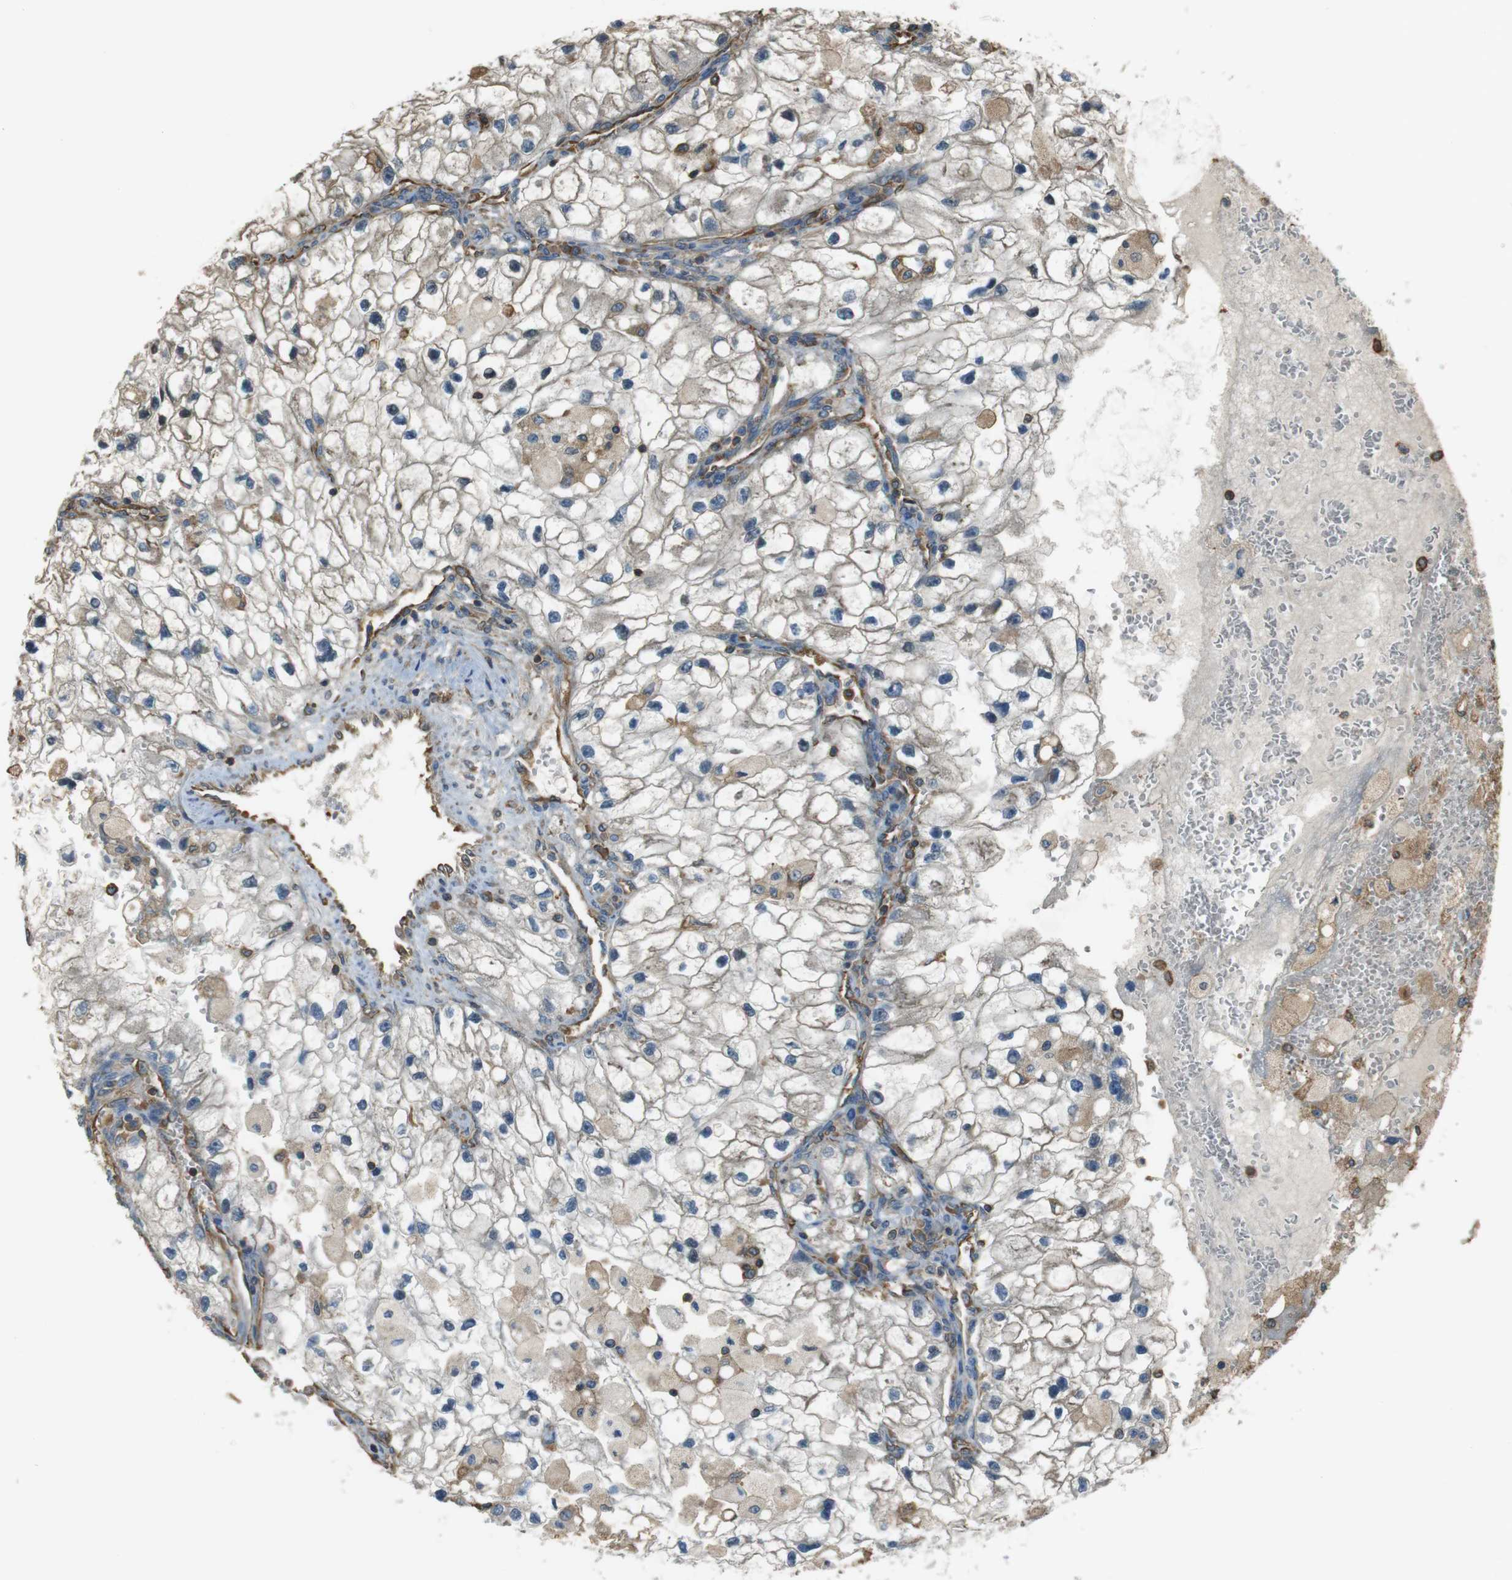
{"staining": {"intensity": "moderate", "quantity": "<25%", "location": "cytoplasmic/membranous"}, "tissue": "renal cancer", "cell_type": "Tumor cells", "image_type": "cancer", "snomed": [{"axis": "morphology", "description": "Adenocarcinoma, NOS"}, {"axis": "topography", "description": "Kidney"}], "caption": "Moderate cytoplasmic/membranous protein expression is appreciated in approximately <25% of tumor cells in renal cancer (adenocarcinoma).", "gene": "FCAR", "patient": {"sex": "female", "age": 70}}